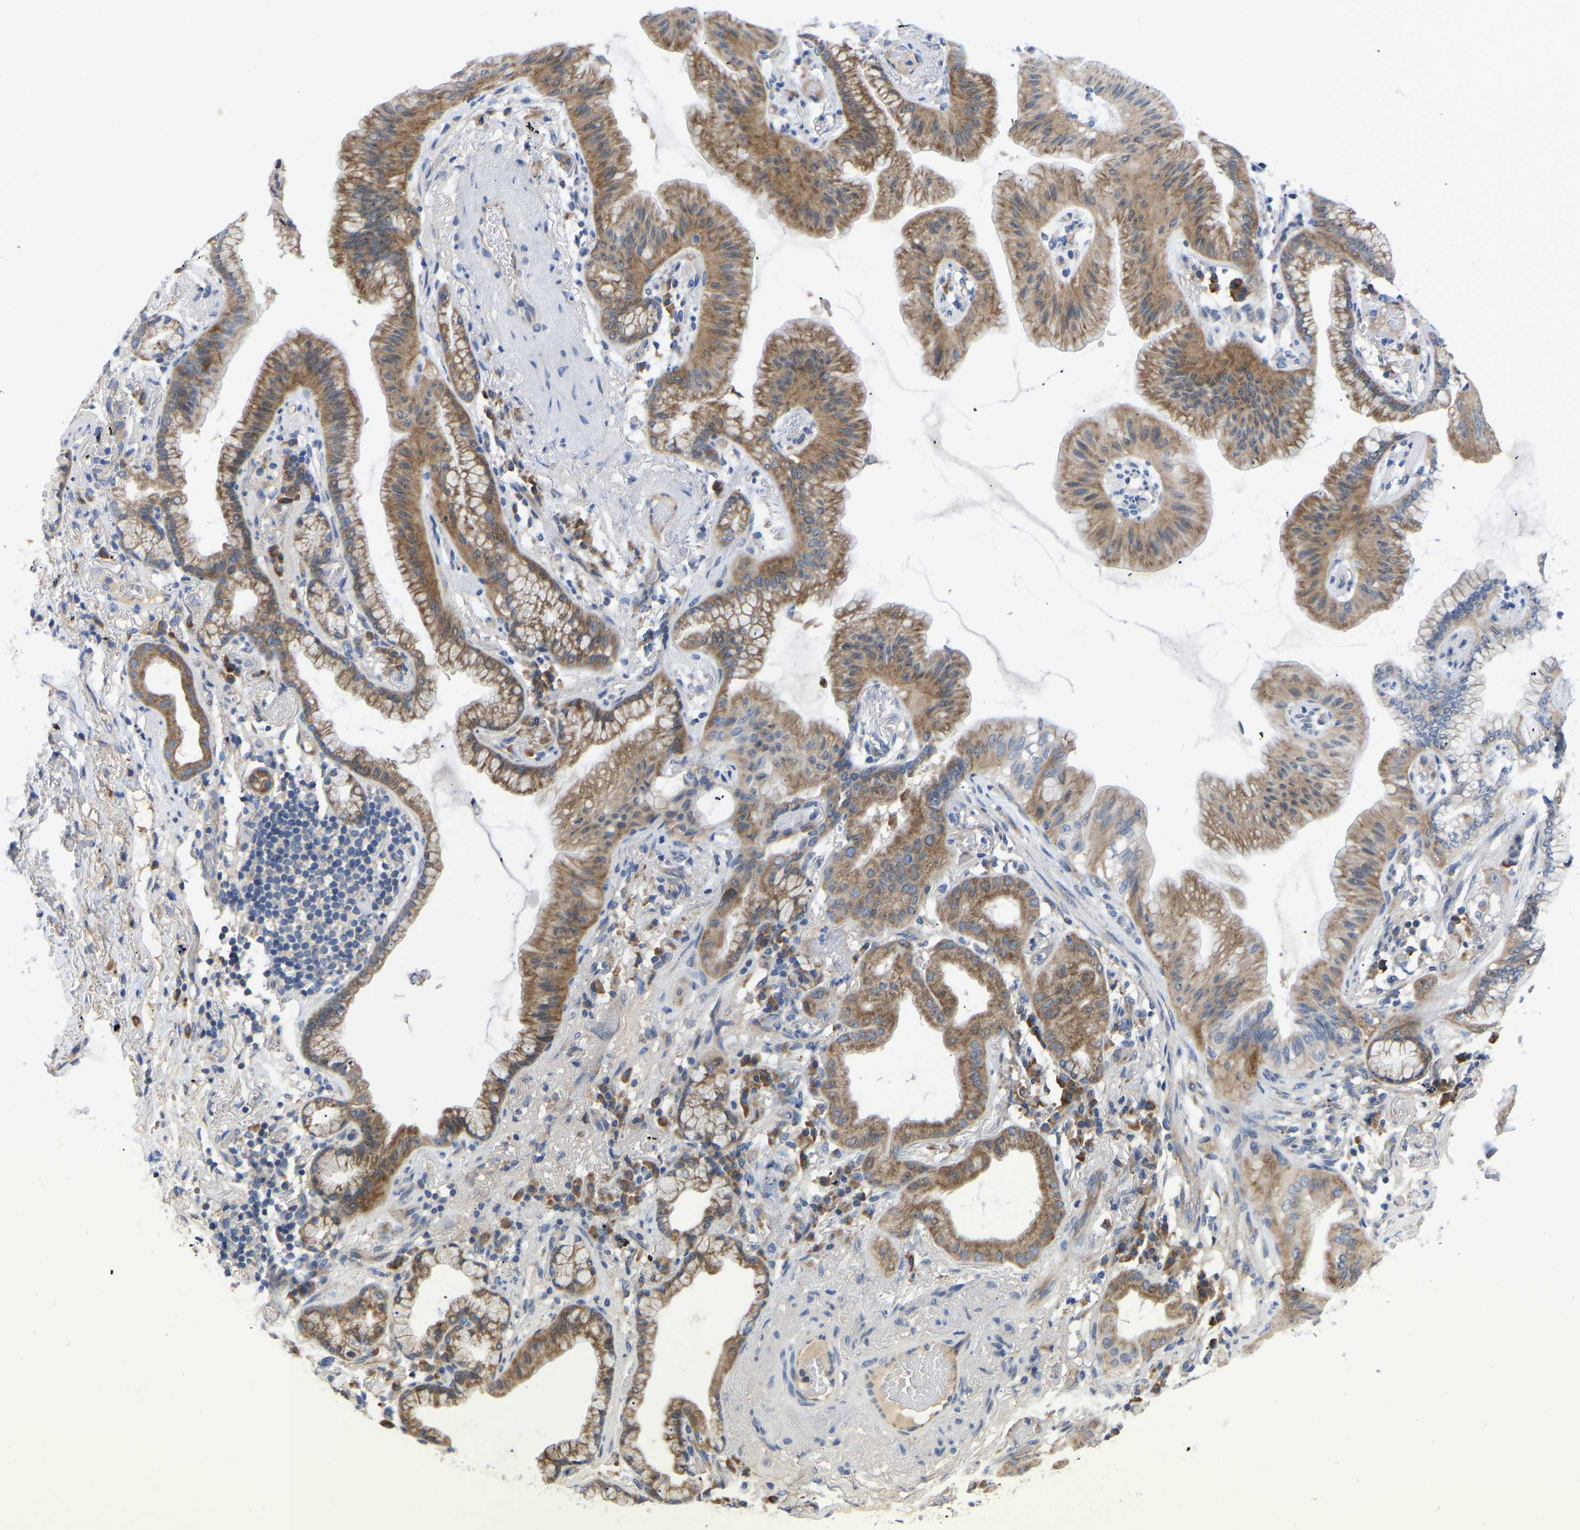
{"staining": {"intensity": "moderate", "quantity": ">75%", "location": "cytoplasmic/membranous"}, "tissue": "lung cancer", "cell_type": "Tumor cells", "image_type": "cancer", "snomed": [{"axis": "morphology", "description": "Normal tissue, NOS"}, {"axis": "morphology", "description": "Adenocarcinoma, NOS"}, {"axis": "topography", "description": "Bronchus"}, {"axis": "topography", "description": "Lung"}], "caption": "This is an image of IHC staining of adenocarcinoma (lung), which shows moderate staining in the cytoplasmic/membranous of tumor cells.", "gene": "ABCA10", "patient": {"sex": "female", "age": 70}}